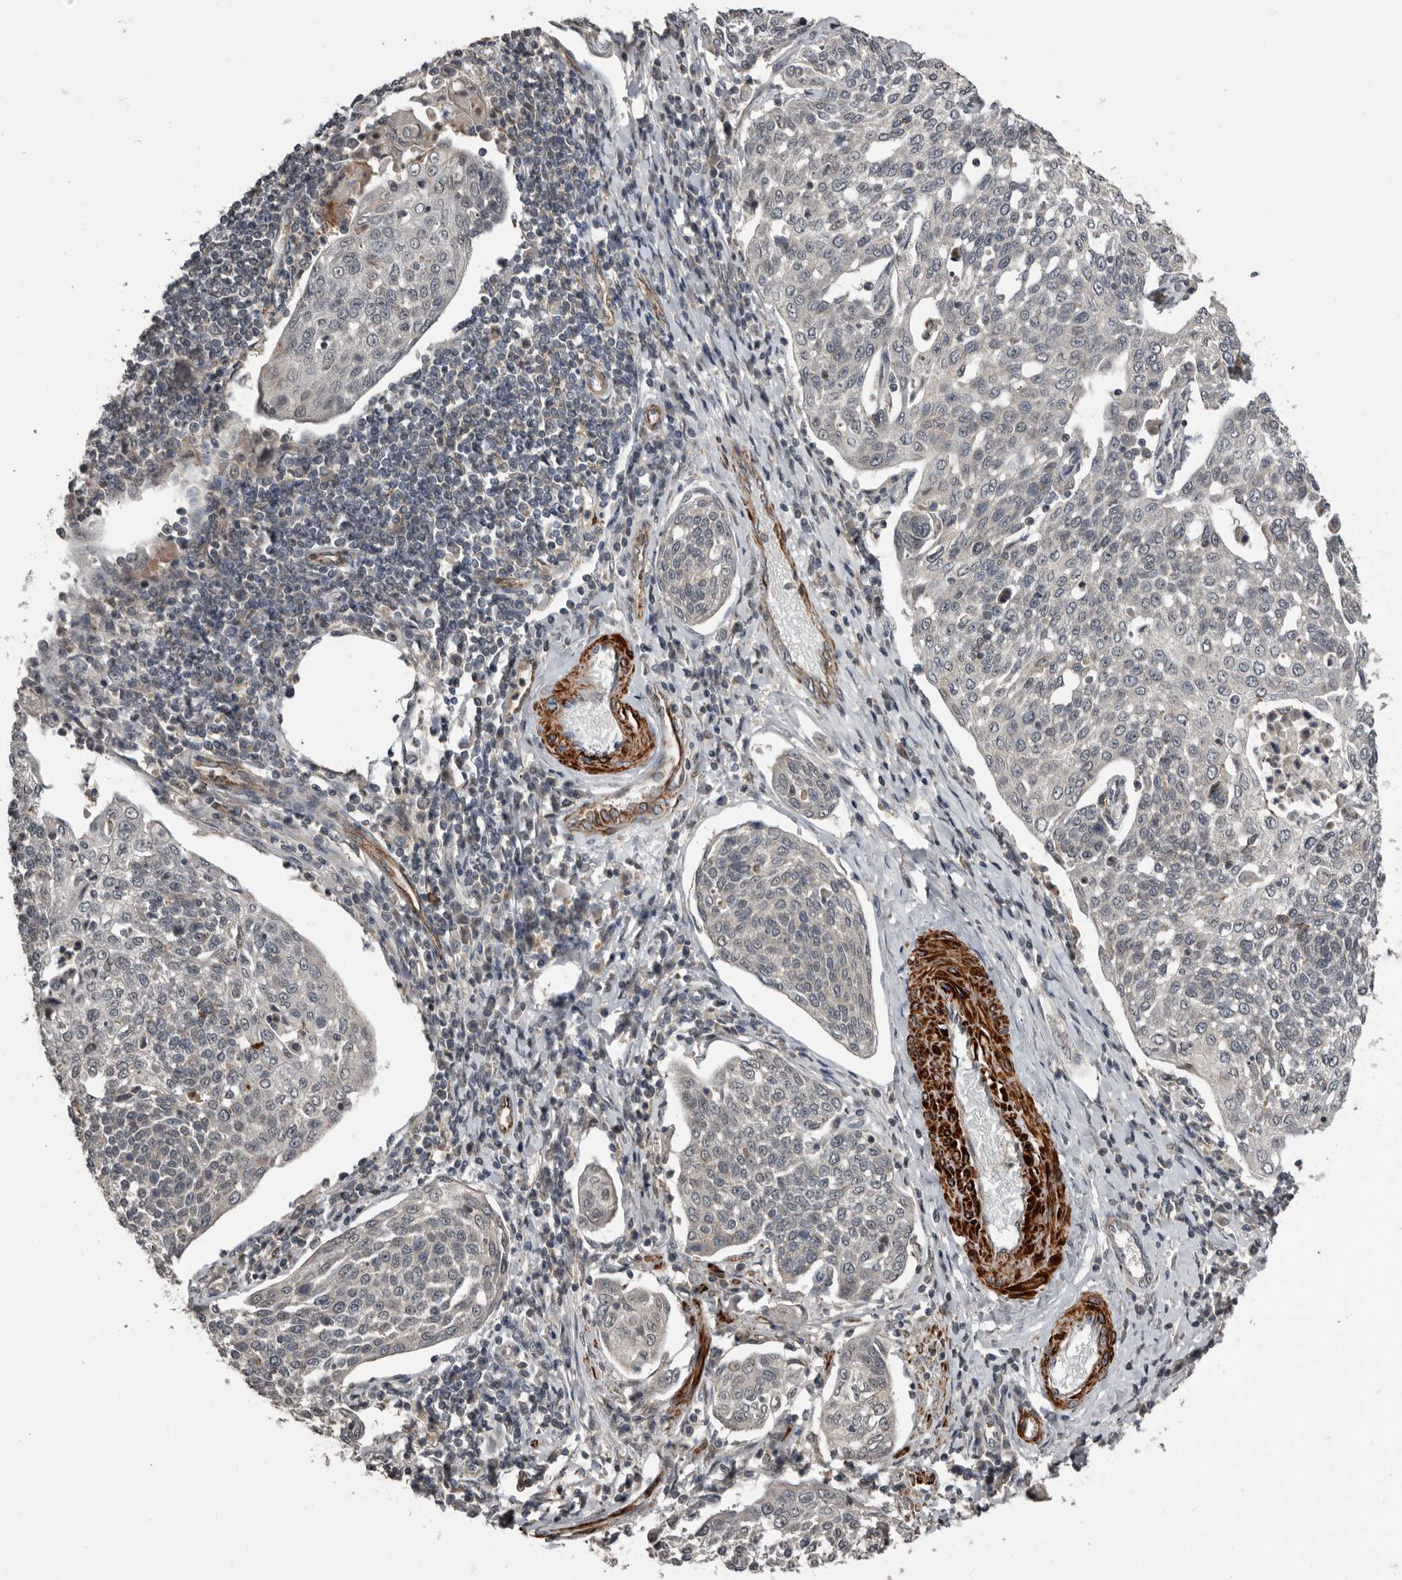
{"staining": {"intensity": "negative", "quantity": "none", "location": "none"}, "tissue": "cervical cancer", "cell_type": "Tumor cells", "image_type": "cancer", "snomed": [{"axis": "morphology", "description": "Squamous cell carcinoma, NOS"}, {"axis": "topography", "description": "Cervix"}], "caption": "Immunohistochemistry (IHC) histopathology image of neoplastic tissue: human cervical cancer (squamous cell carcinoma) stained with DAB (3,3'-diaminobenzidine) shows no significant protein staining in tumor cells.", "gene": "FGFR4", "patient": {"sex": "female", "age": 34}}